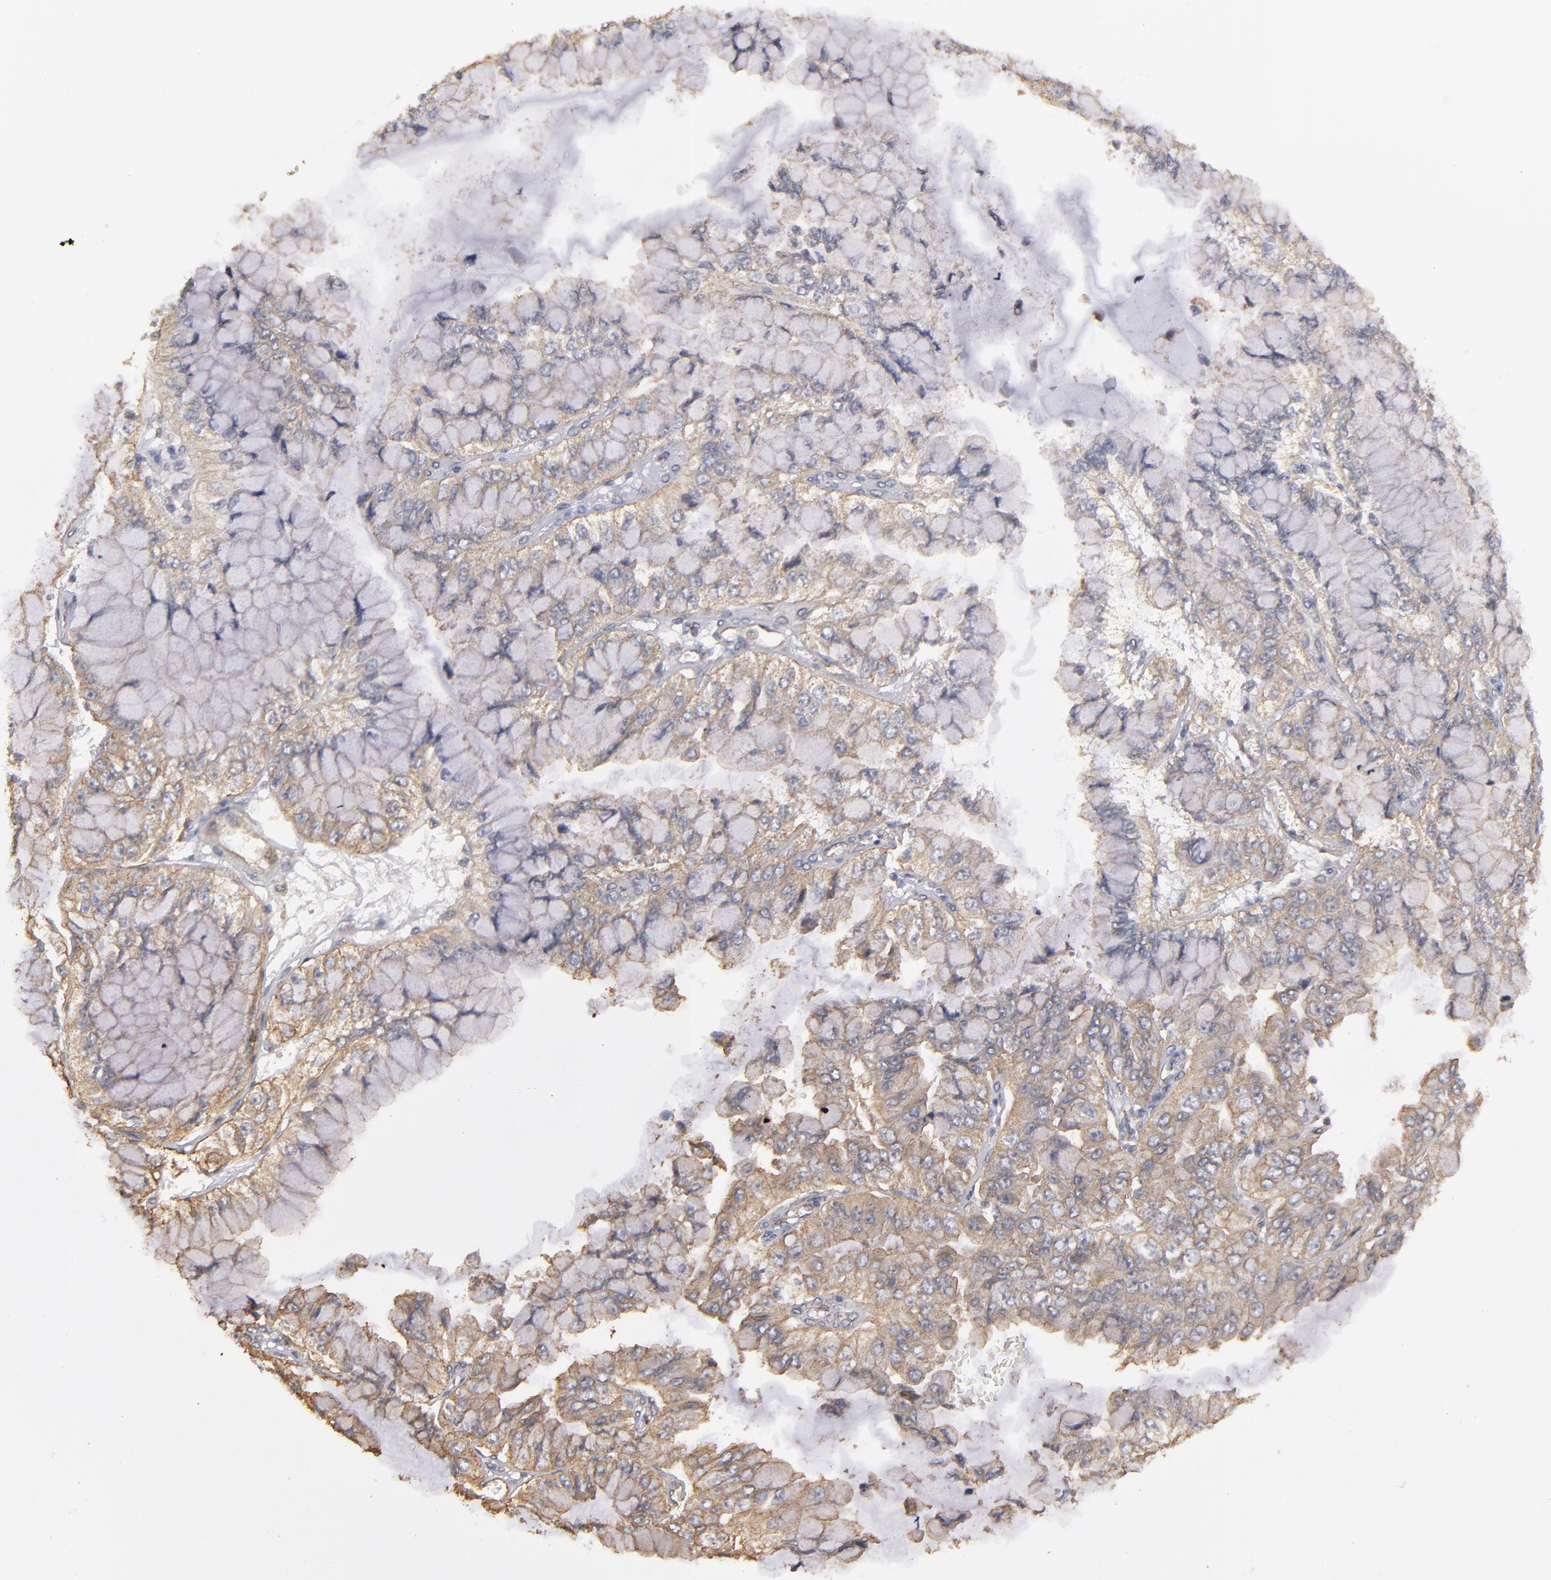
{"staining": {"intensity": "weak", "quantity": ">75%", "location": "cytoplasmic/membranous"}, "tissue": "liver cancer", "cell_type": "Tumor cells", "image_type": "cancer", "snomed": [{"axis": "morphology", "description": "Cholangiocarcinoma"}, {"axis": "topography", "description": "Liver"}], "caption": "Brown immunohistochemical staining in human cholangiocarcinoma (liver) reveals weak cytoplasmic/membranous expression in about >75% of tumor cells. (DAB (3,3'-diaminobenzidine) = brown stain, brightfield microscopy at high magnification).", "gene": "DMD", "patient": {"sex": "female", "age": 79}}